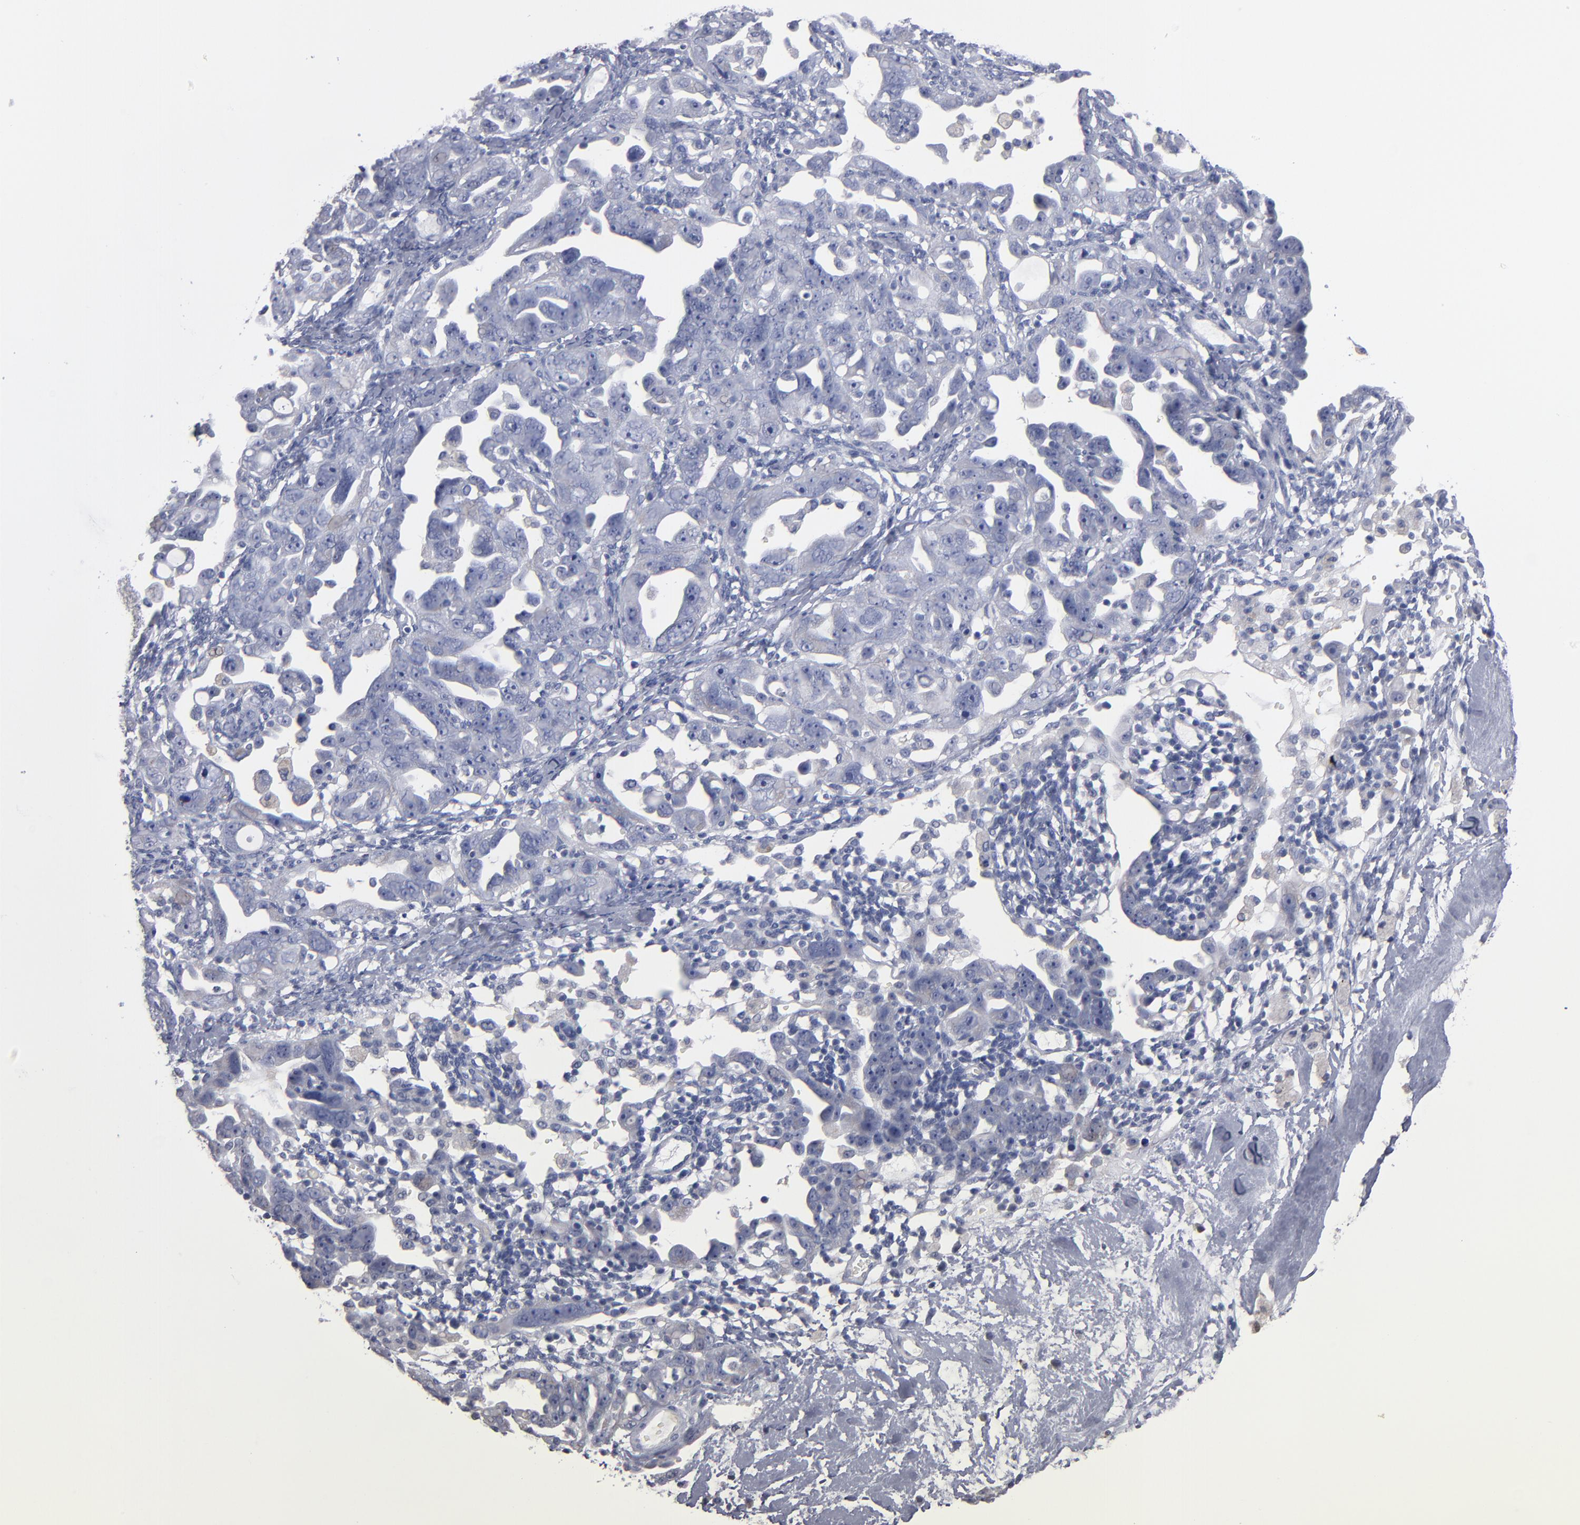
{"staining": {"intensity": "negative", "quantity": "none", "location": "none"}, "tissue": "ovarian cancer", "cell_type": "Tumor cells", "image_type": "cancer", "snomed": [{"axis": "morphology", "description": "Cystadenocarcinoma, serous, NOS"}, {"axis": "topography", "description": "Ovary"}], "caption": "Immunohistochemistry histopathology image of human ovarian cancer stained for a protein (brown), which demonstrates no staining in tumor cells.", "gene": "RPH3A", "patient": {"sex": "female", "age": 66}}